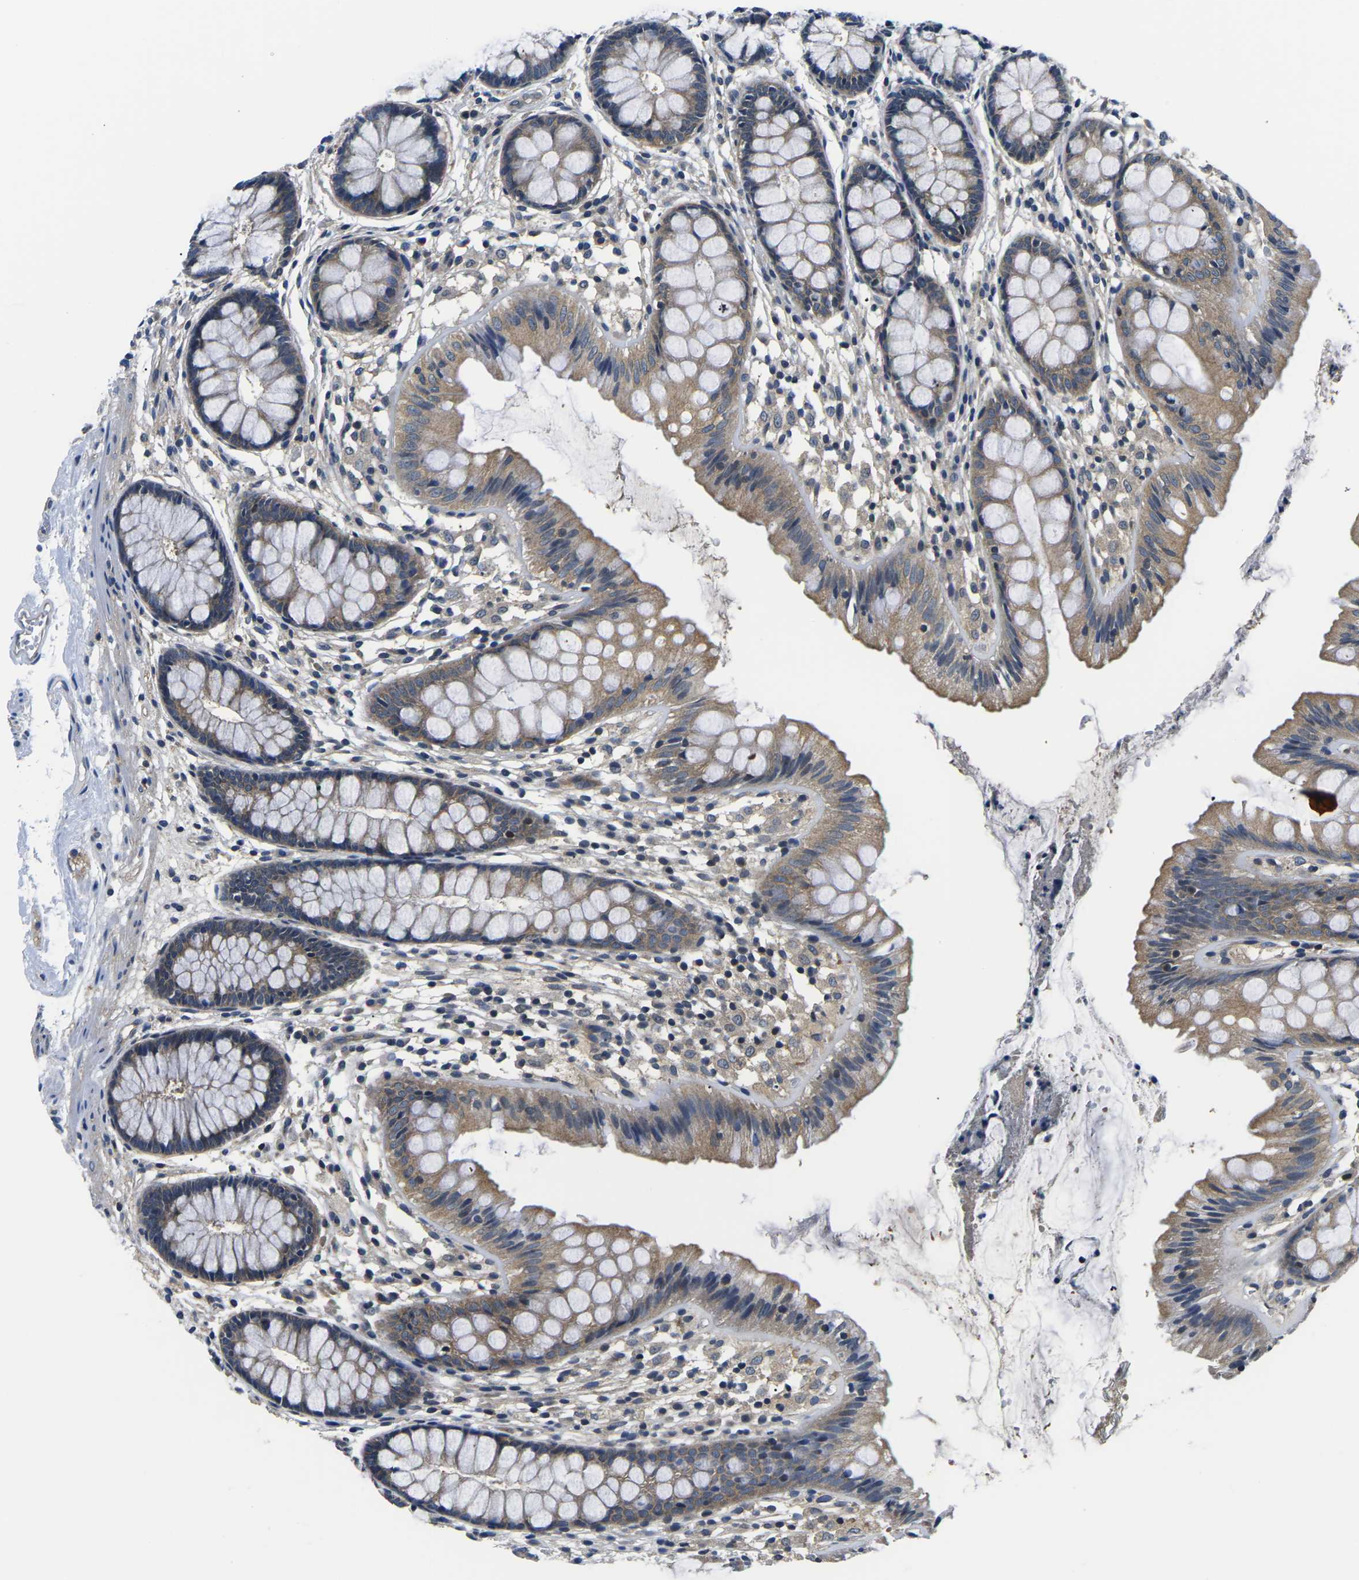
{"staining": {"intensity": "weak", "quantity": "25%-75%", "location": "cytoplasmic/membranous"}, "tissue": "colon", "cell_type": "Endothelial cells", "image_type": "normal", "snomed": [{"axis": "morphology", "description": "Normal tissue, NOS"}, {"axis": "topography", "description": "Colon"}], "caption": "DAB (3,3'-diaminobenzidine) immunohistochemical staining of unremarkable colon exhibits weak cytoplasmic/membranous protein positivity in approximately 25%-75% of endothelial cells. (IHC, brightfield microscopy, high magnification).", "gene": "GSK3B", "patient": {"sex": "female", "age": 56}}